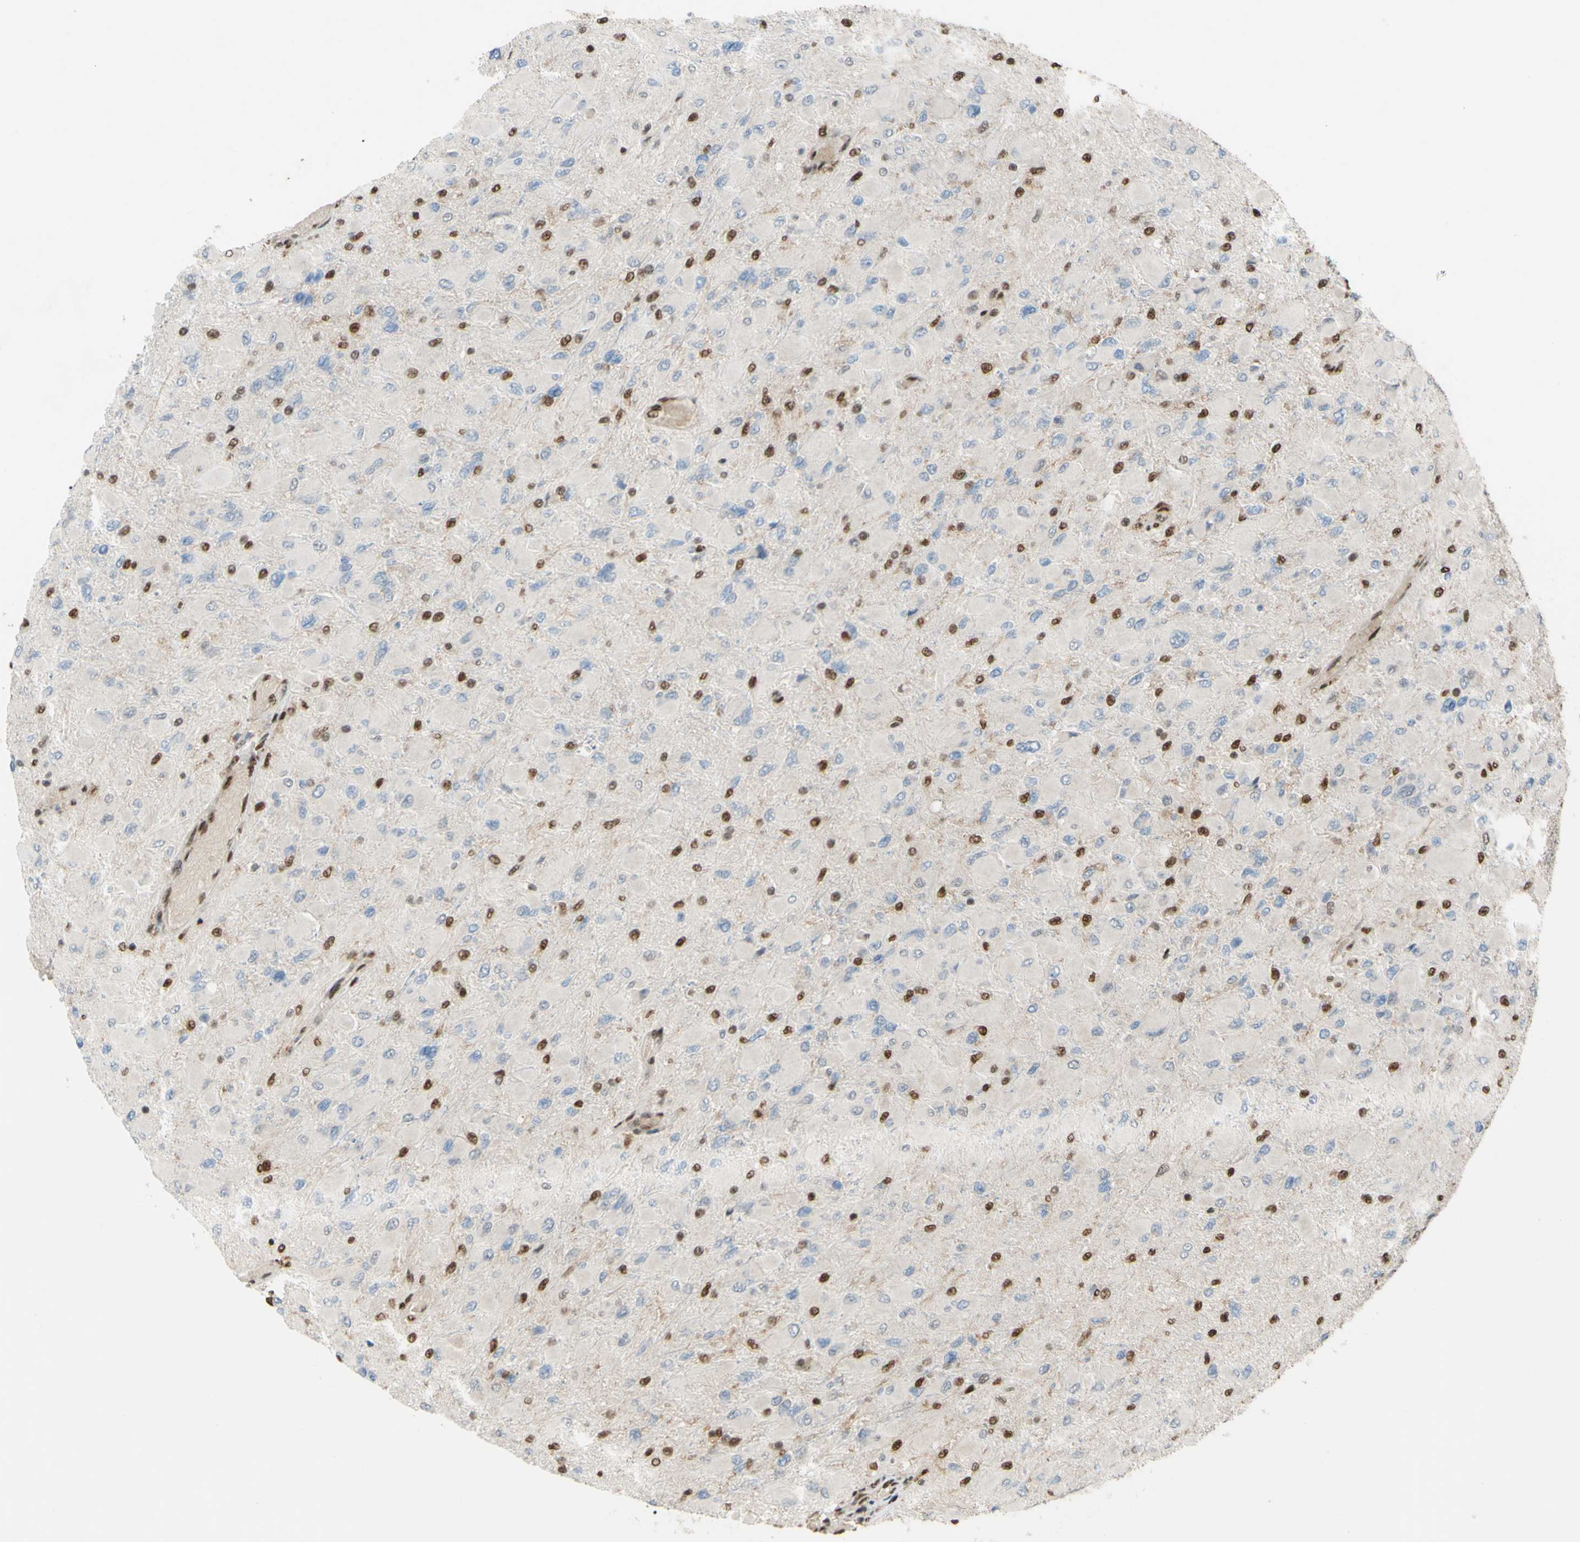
{"staining": {"intensity": "moderate", "quantity": "25%-75%", "location": "nuclear"}, "tissue": "glioma", "cell_type": "Tumor cells", "image_type": "cancer", "snomed": [{"axis": "morphology", "description": "Glioma, malignant, High grade"}, {"axis": "topography", "description": "Cerebral cortex"}], "caption": "DAB (3,3'-diaminobenzidine) immunohistochemical staining of malignant high-grade glioma displays moderate nuclear protein expression in about 25%-75% of tumor cells.", "gene": "FKBP5", "patient": {"sex": "female", "age": 36}}